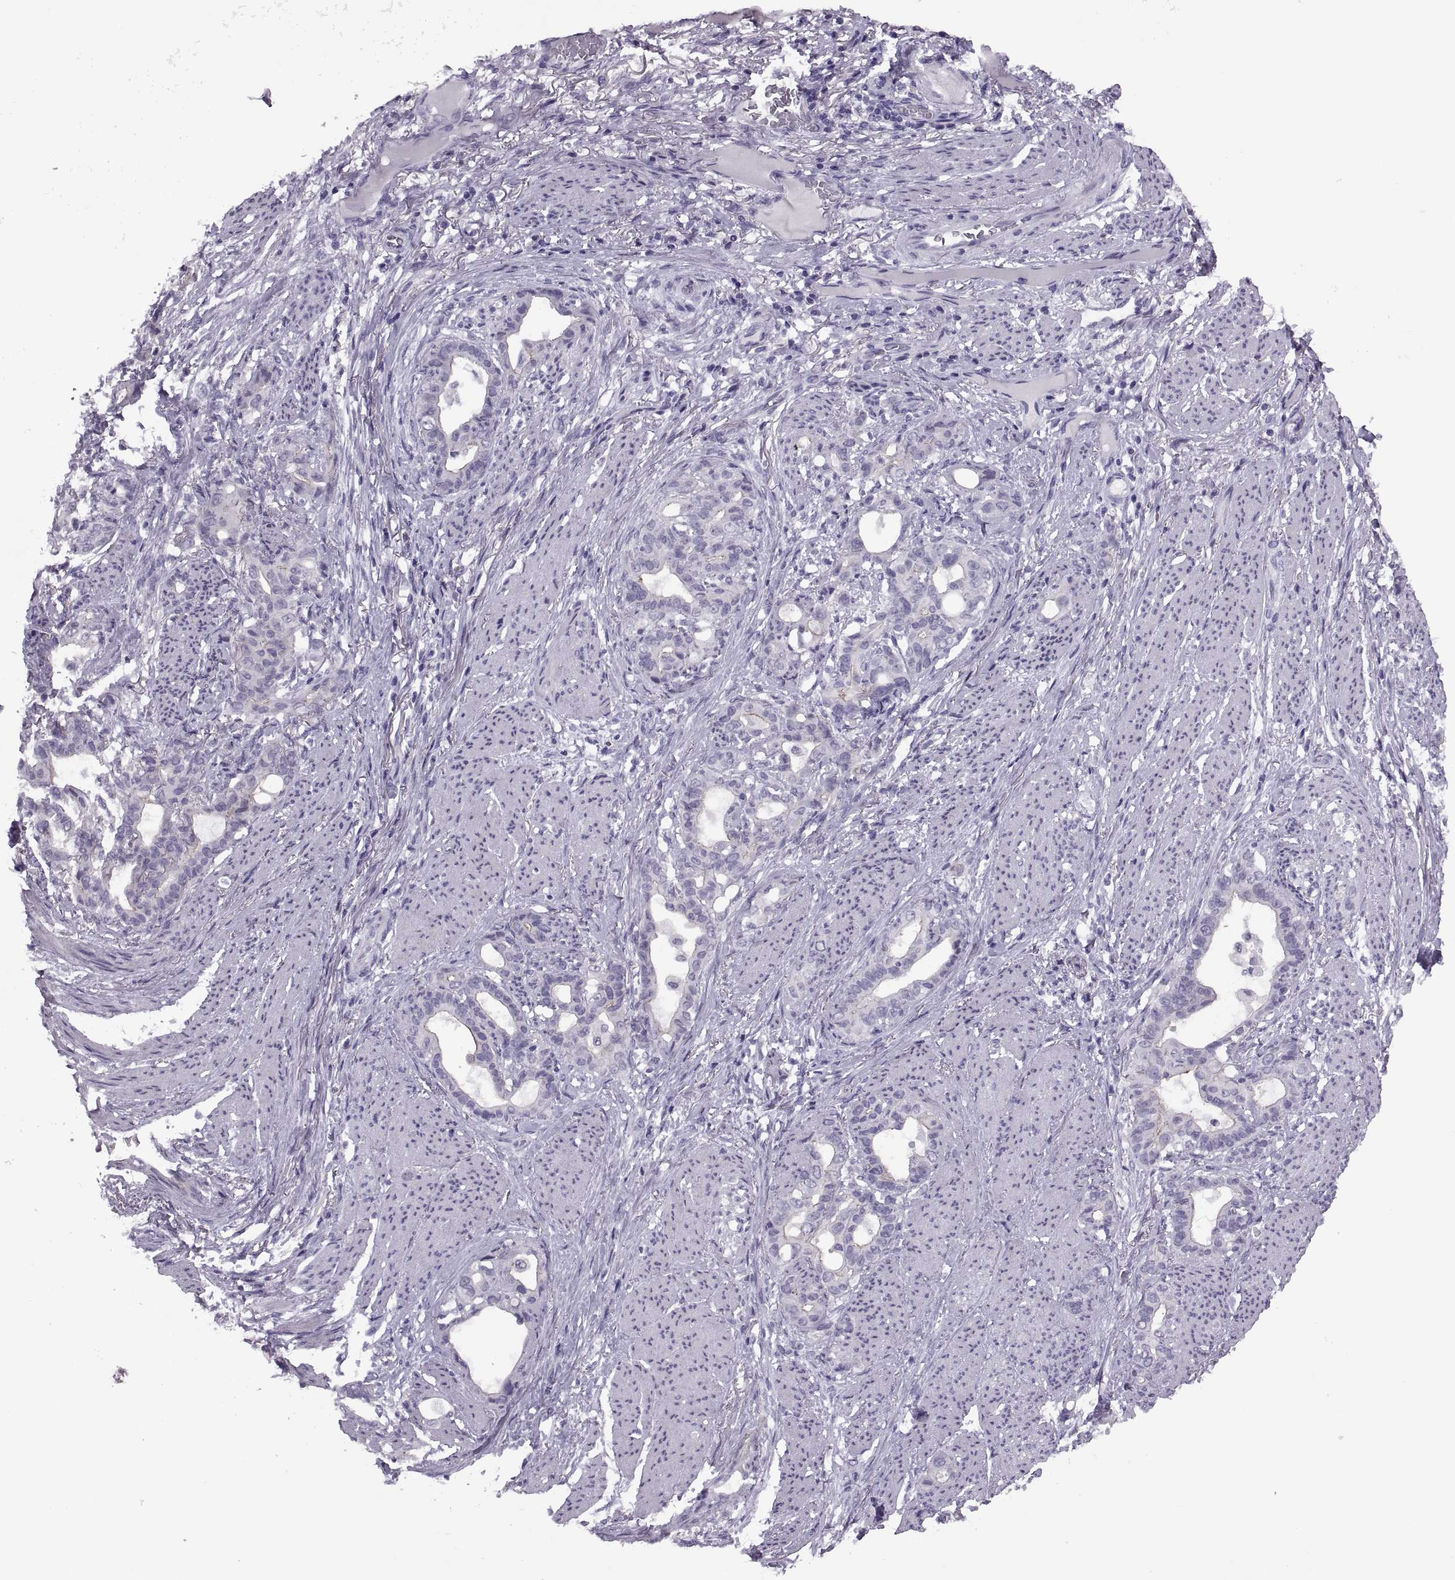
{"staining": {"intensity": "negative", "quantity": "none", "location": "none"}, "tissue": "stomach cancer", "cell_type": "Tumor cells", "image_type": "cancer", "snomed": [{"axis": "morphology", "description": "Normal tissue, NOS"}, {"axis": "morphology", "description": "Adenocarcinoma, NOS"}, {"axis": "topography", "description": "Esophagus"}, {"axis": "topography", "description": "Stomach, upper"}], "caption": "Tumor cells show no significant positivity in adenocarcinoma (stomach).", "gene": "SYNGR4", "patient": {"sex": "male", "age": 62}}